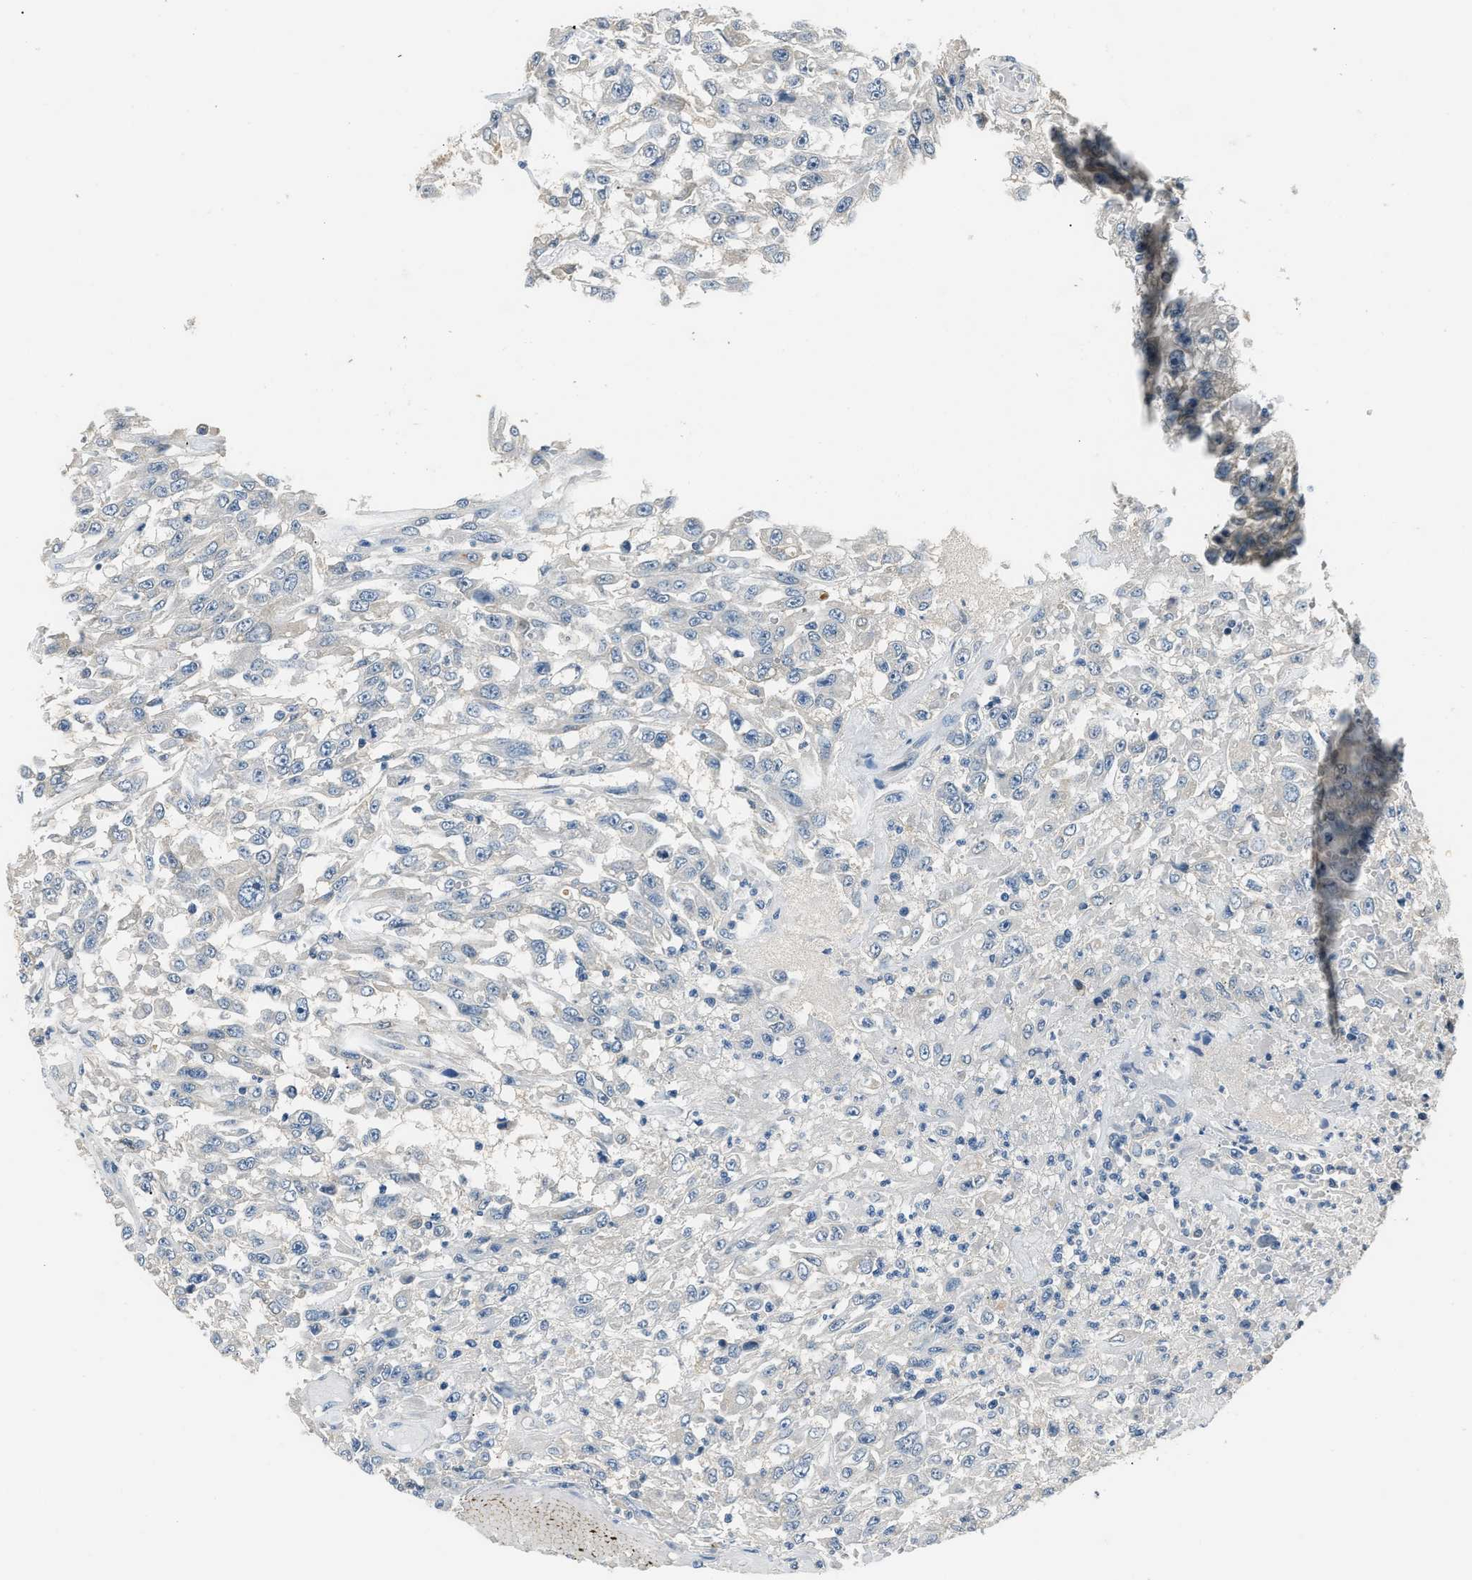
{"staining": {"intensity": "negative", "quantity": "none", "location": "none"}, "tissue": "urothelial cancer", "cell_type": "Tumor cells", "image_type": "cancer", "snomed": [{"axis": "morphology", "description": "Urothelial carcinoma, High grade"}, {"axis": "topography", "description": "Urinary bladder"}], "caption": "IHC image of neoplastic tissue: urothelial cancer stained with DAB (3,3'-diaminobenzidine) exhibits no significant protein expression in tumor cells. Nuclei are stained in blue.", "gene": "INHA", "patient": {"sex": "male", "age": 46}}